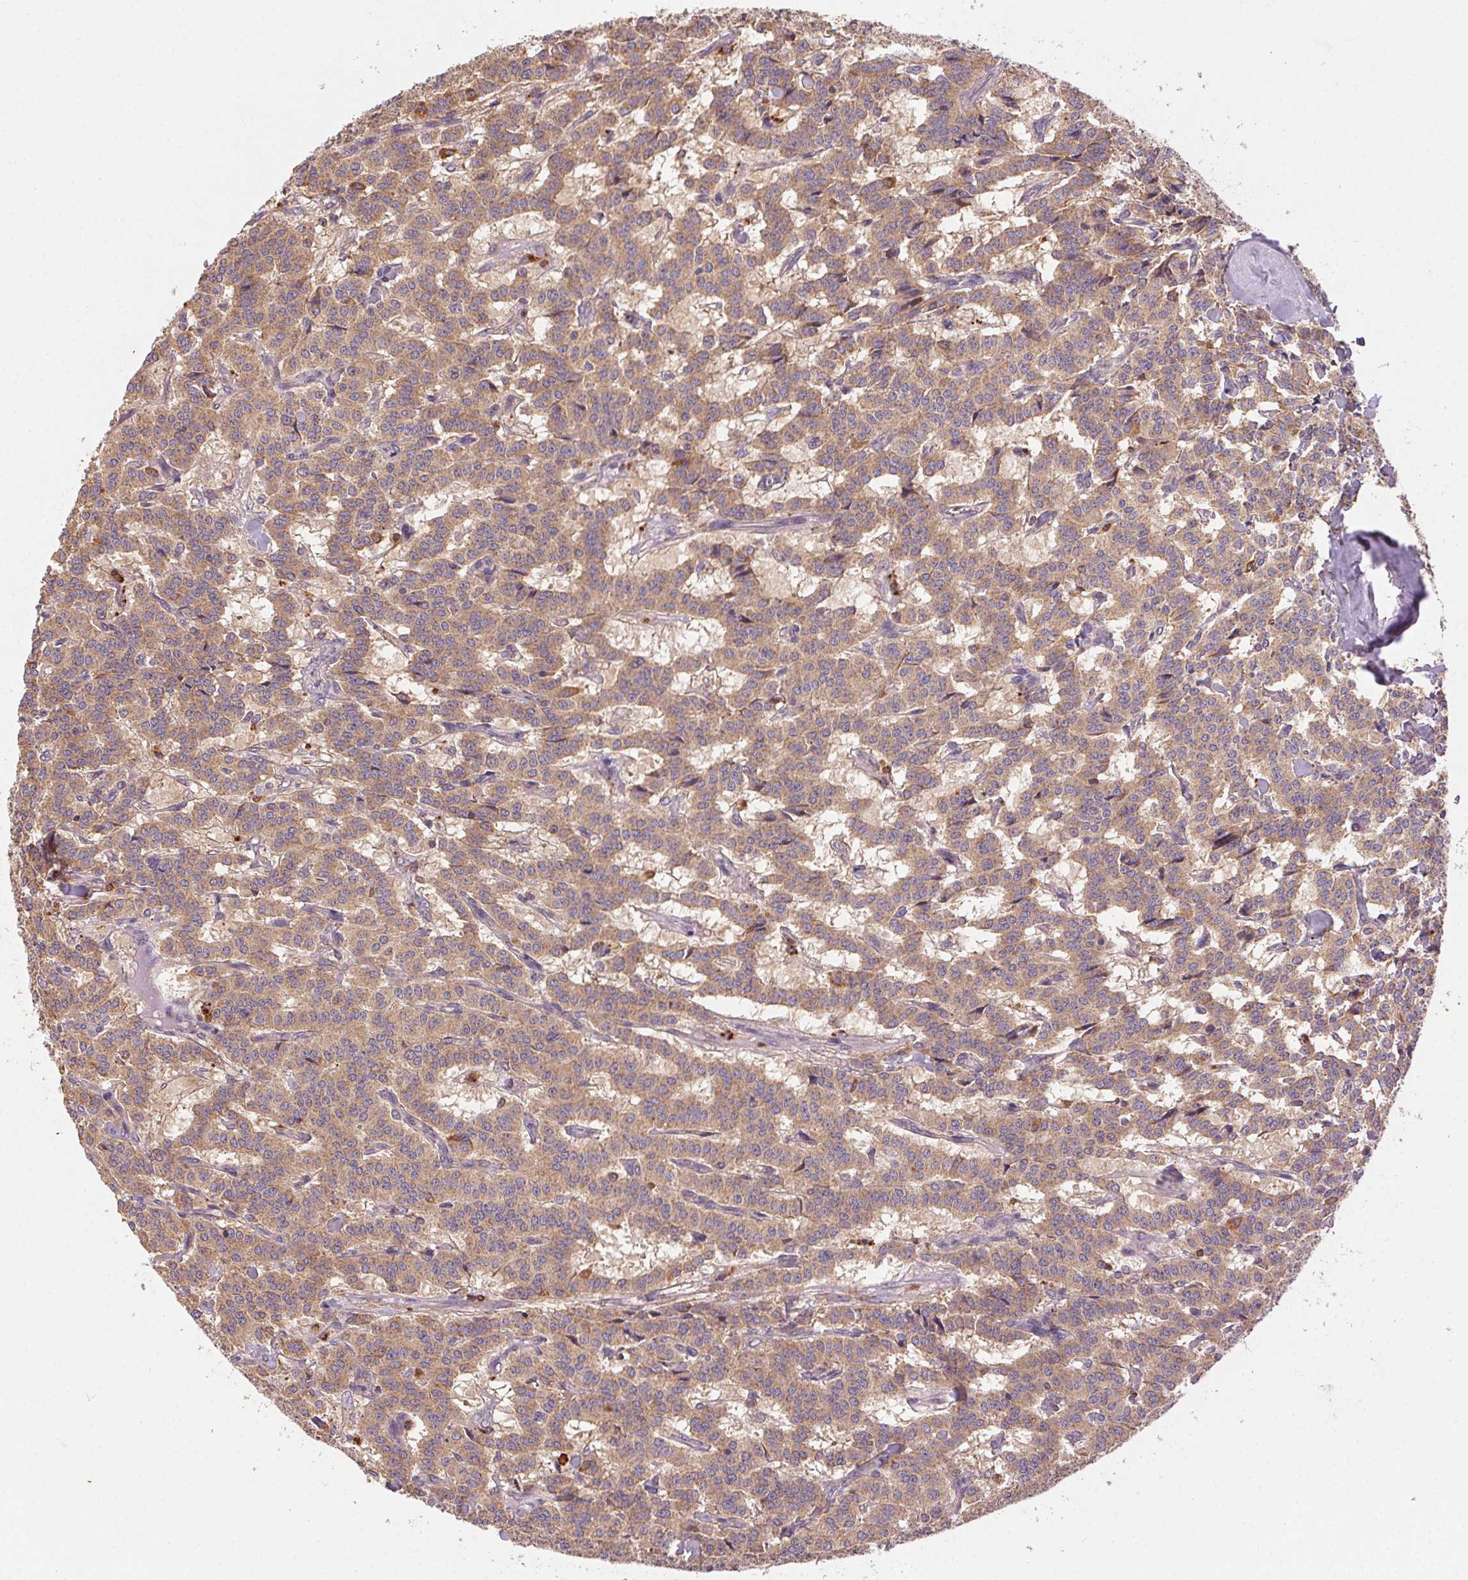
{"staining": {"intensity": "weak", "quantity": ">75%", "location": "cytoplasmic/membranous"}, "tissue": "carcinoid", "cell_type": "Tumor cells", "image_type": "cancer", "snomed": [{"axis": "morphology", "description": "Carcinoid, malignant, NOS"}, {"axis": "topography", "description": "Lung"}], "caption": "Immunohistochemistry (IHC) of human malignant carcinoid shows low levels of weak cytoplasmic/membranous expression in approximately >75% of tumor cells.", "gene": "FNBP1L", "patient": {"sex": "female", "age": 46}}